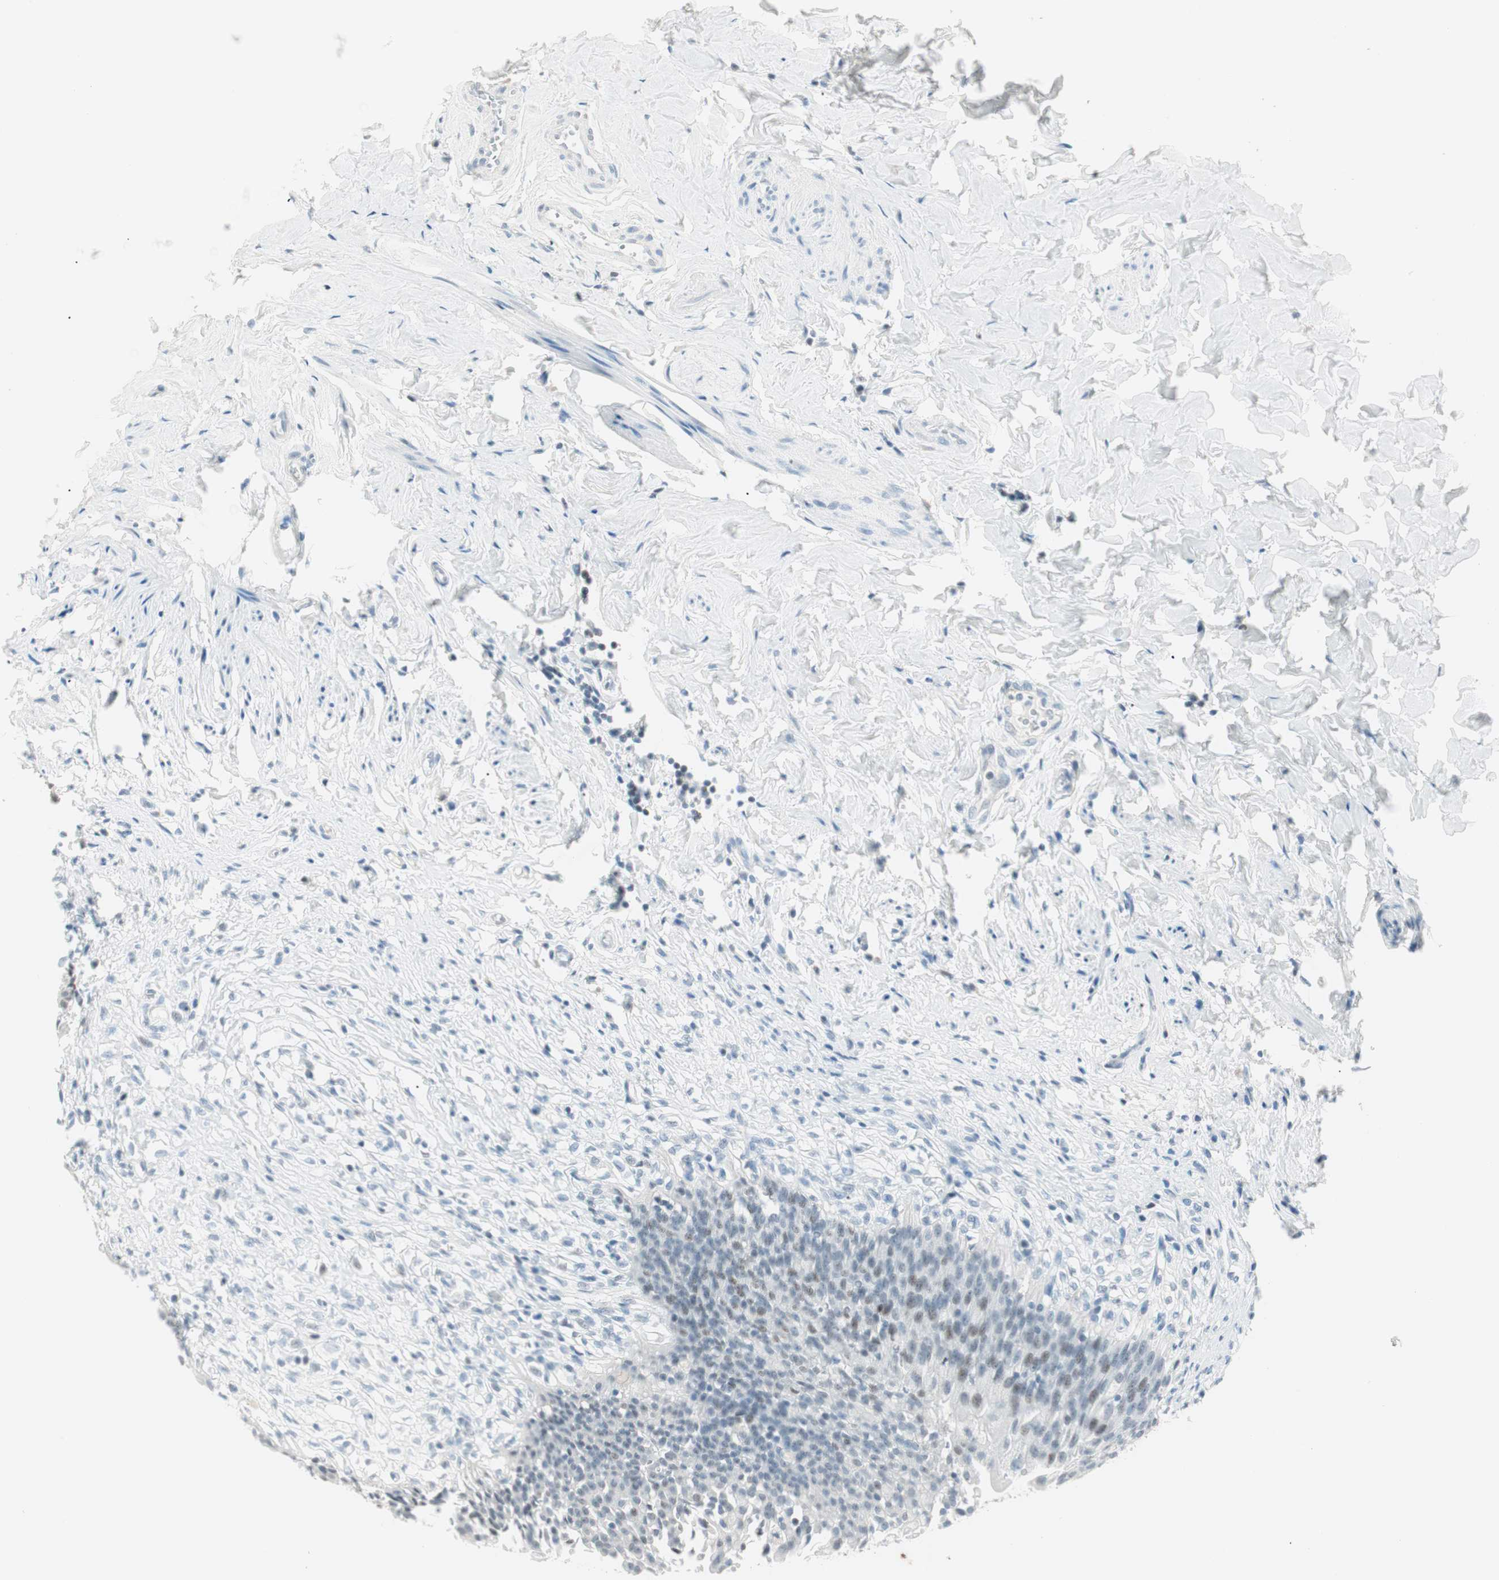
{"staining": {"intensity": "weak", "quantity": "25%-75%", "location": "nuclear"}, "tissue": "urinary bladder", "cell_type": "Urothelial cells", "image_type": "normal", "snomed": [{"axis": "morphology", "description": "Normal tissue, NOS"}, {"axis": "morphology", "description": "Inflammation, NOS"}, {"axis": "topography", "description": "Urinary bladder"}], "caption": "Urinary bladder stained with IHC displays weak nuclear positivity in approximately 25%-75% of urothelial cells. Using DAB (3,3'-diaminobenzidine) (brown) and hematoxylin (blue) stains, captured at high magnification using brightfield microscopy.", "gene": "HOXB13", "patient": {"sex": "female", "age": 80}}